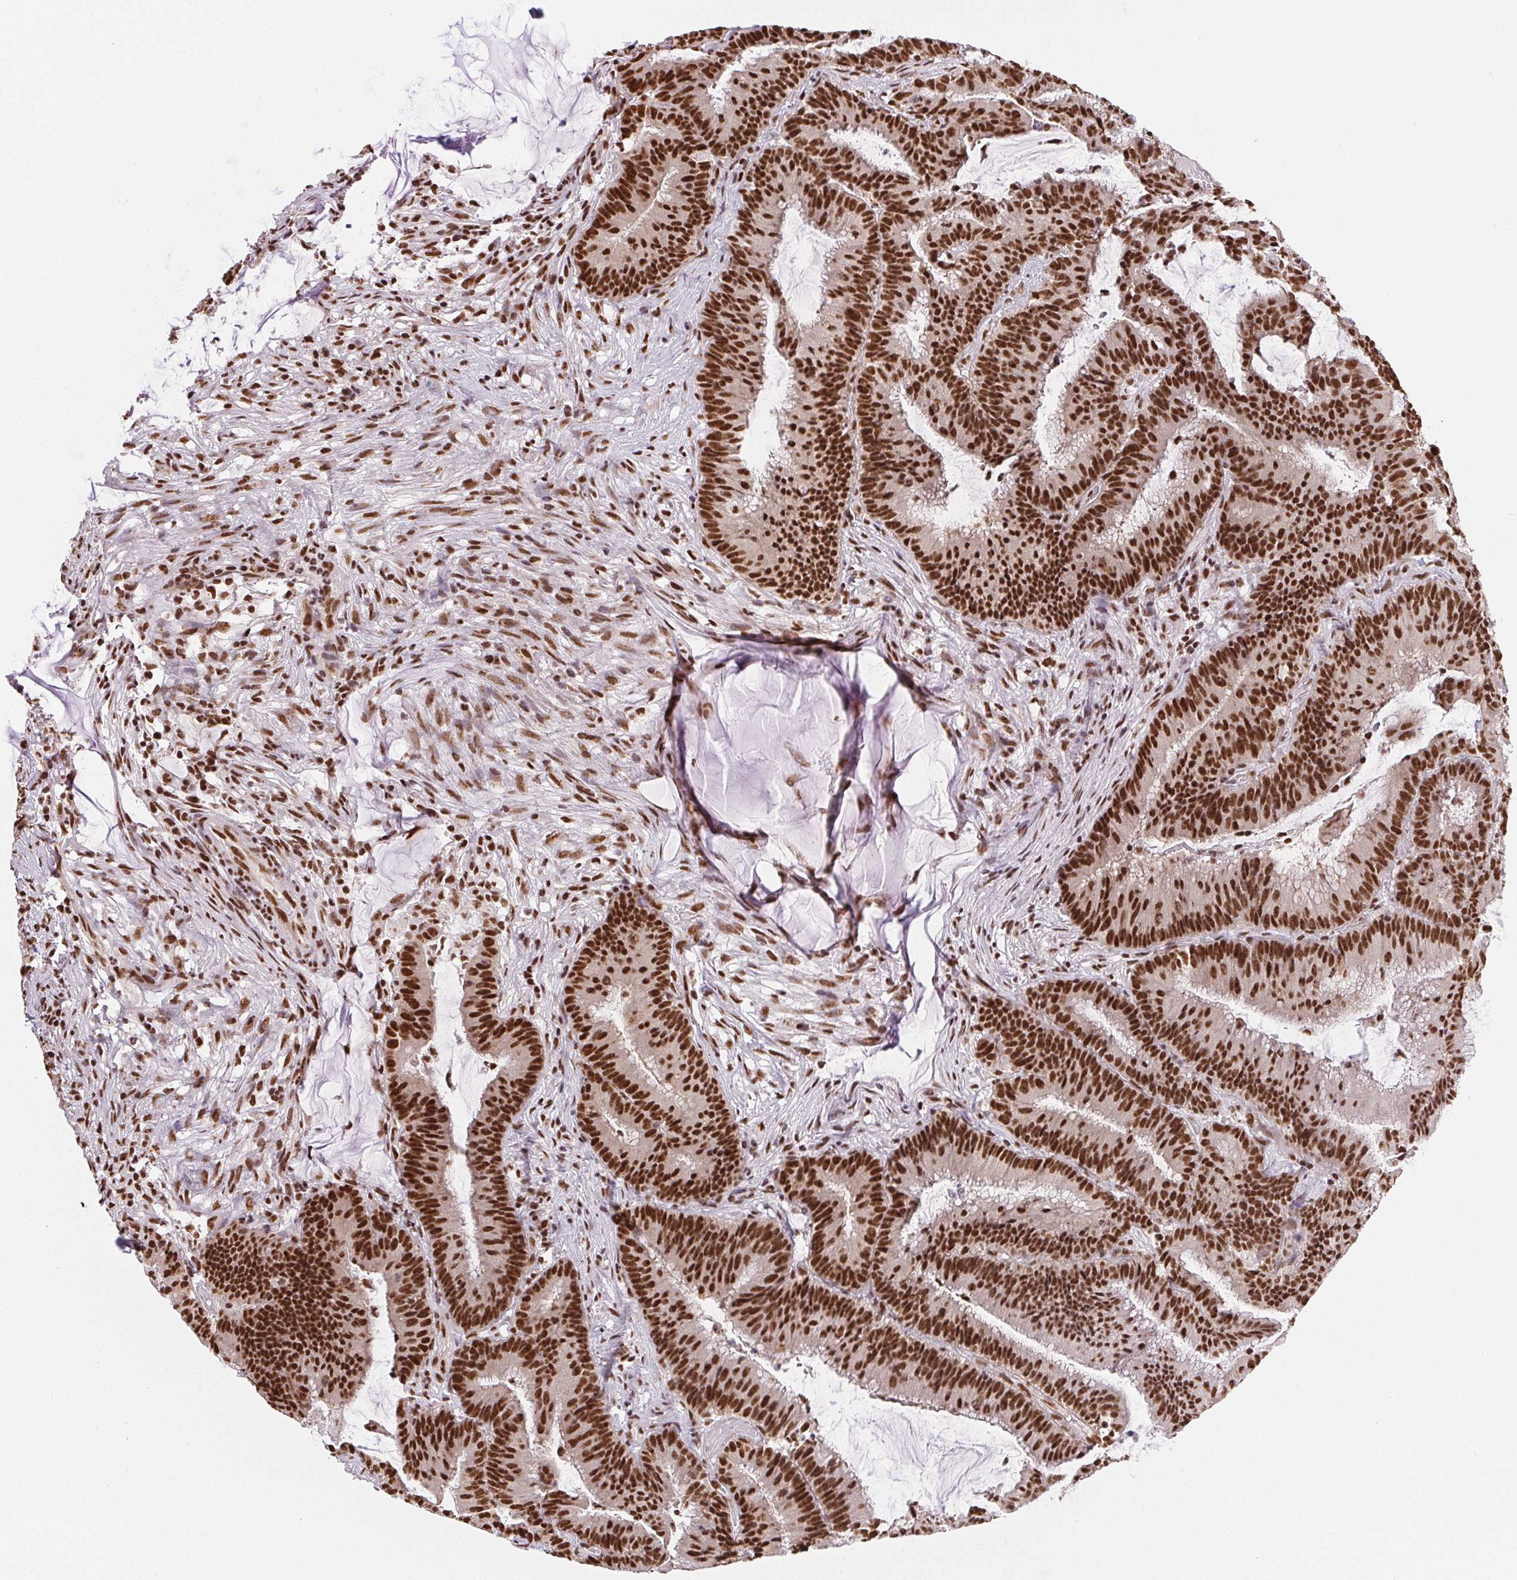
{"staining": {"intensity": "strong", "quantity": ">75%", "location": "nuclear"}, "tissue": "colorectal cancer", "cell_type": "Tumor cells", "image_type": "cancer", "snomed": [{"axis": "morphology", "description": "Adenocarcinoma, NOS"}, {"axis": "topography", "description": "Colon"}], "caption": "An immunohistochemistry histopathology image of neoplastic tissue is shown. Protein staining in brown shows strong nuclear positivity in colorectal cancer (adenocarcinoma) within tumor cells.", "gene": "IK", "patient": {"sex": "female", "age": 78}}